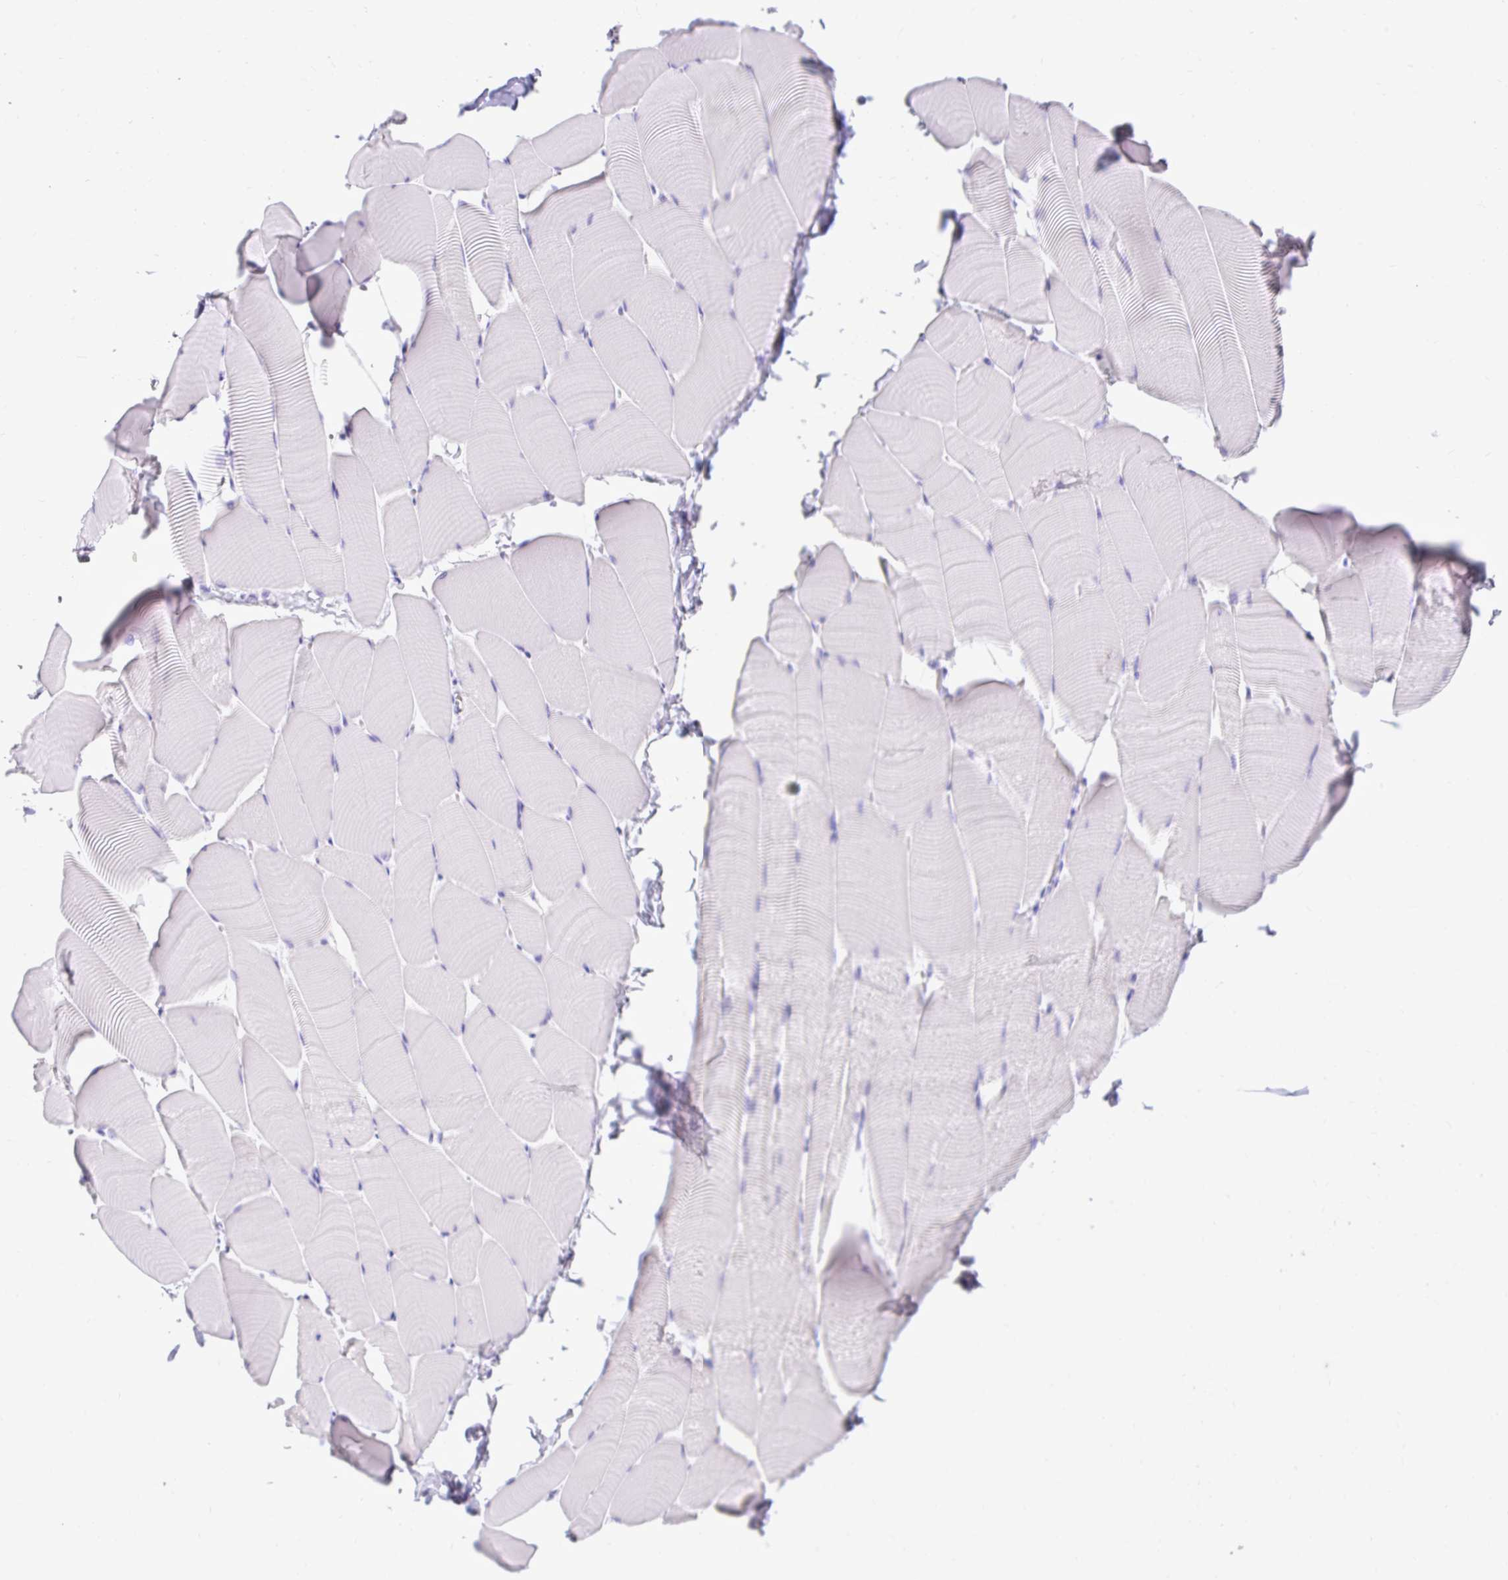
{"staining": {"intensity": "negative", "quantity": "none", "location": "none"}, "tissue": "skeletal muscle", "cell_type": "Myocytes", "image_type": "normal", "snomed": [{"axis": "morphology", "description": "Normal tissue, NOS"}, {"axis": "topography", "description": "Skeletal muscle"}], "caption": "Immunohistochemistry (IHC) photomicrograph of benign skeletal muscle: human skeletal muscle stained with DAB (3,3'-diaminobenzidine) displays no significant protein expression in myocytes.", "gene": "HEXB", "patient": {"sex": "male", "age": 25}}